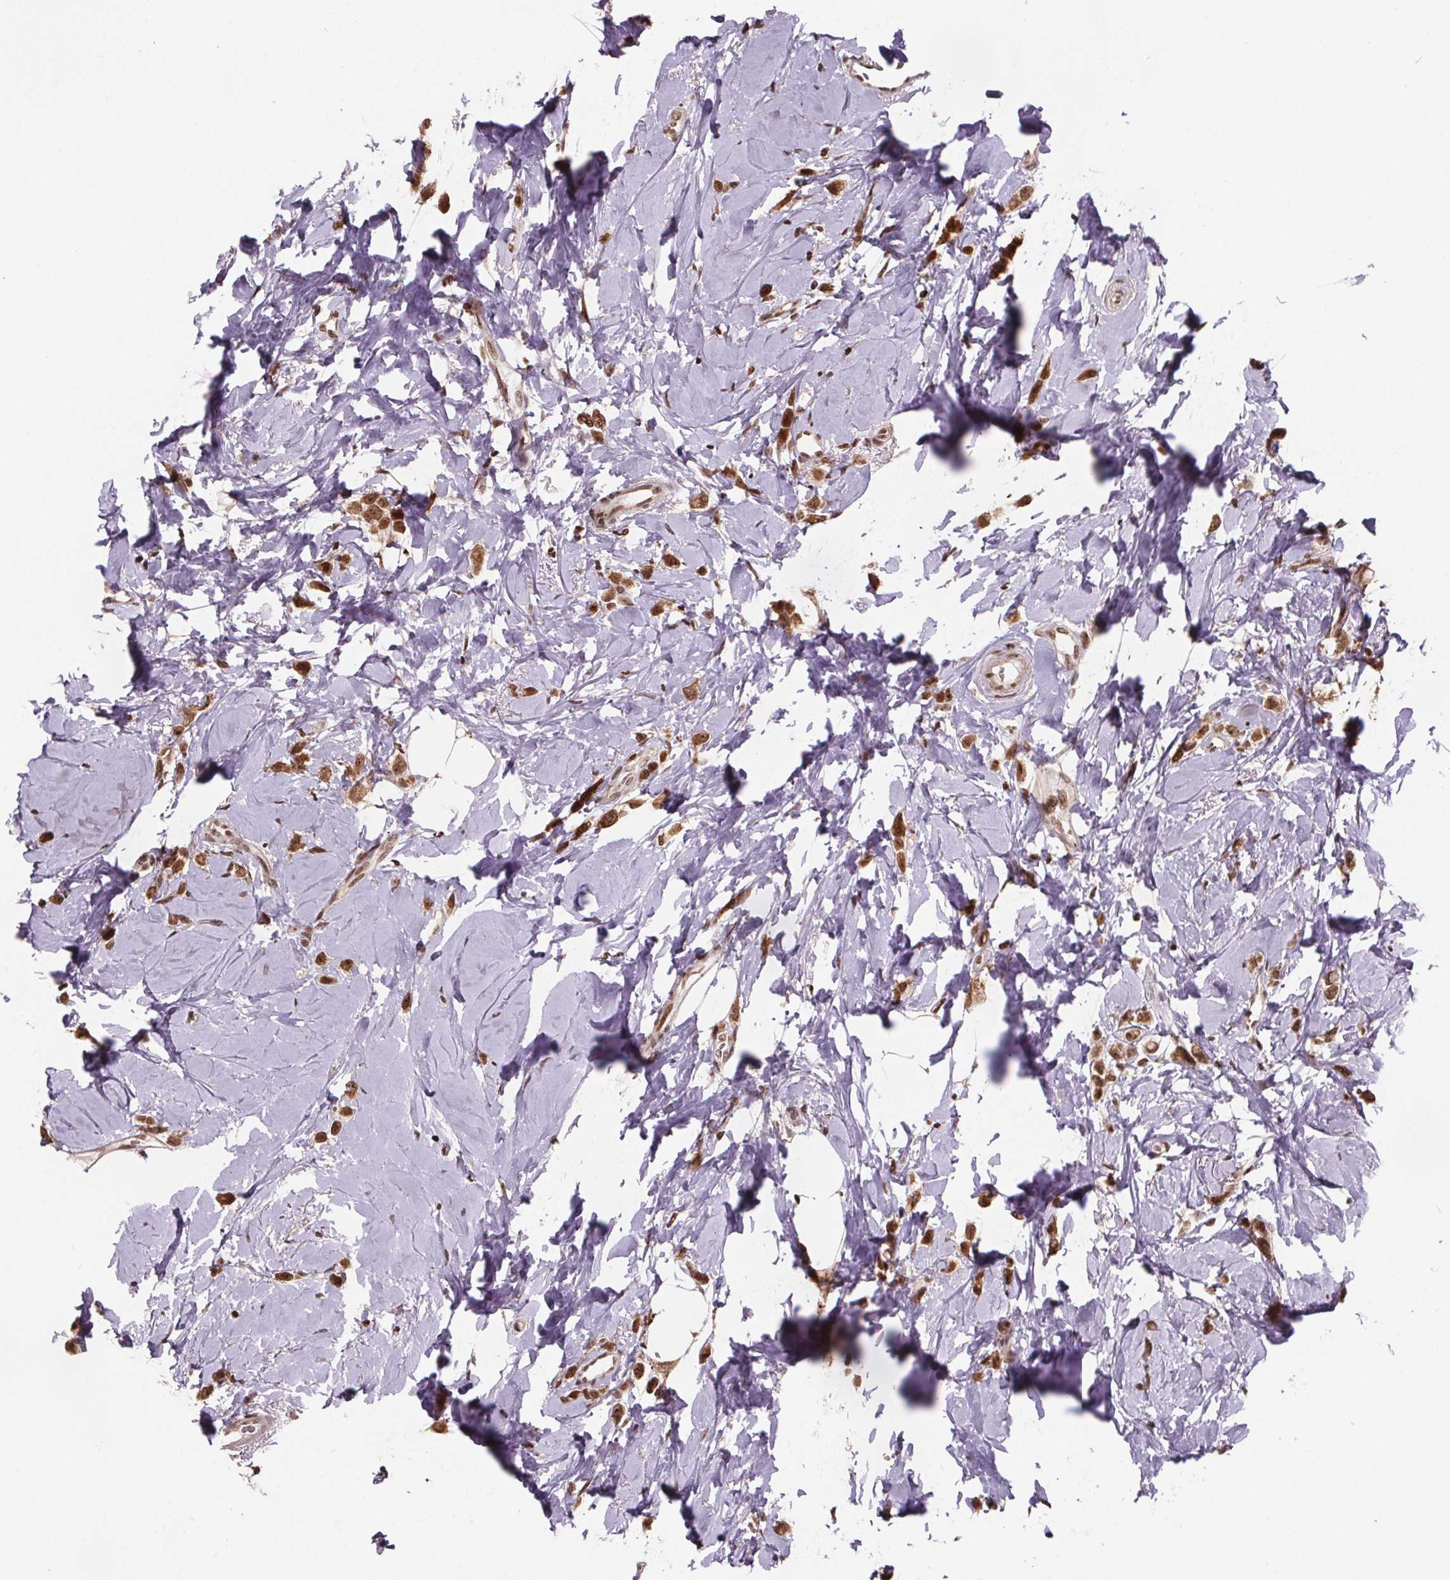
{"staining": {"intensity": "moderate", "quantity": ">75%", "location": "nuclear"}, "tissue": "breast cancer", "cell_type": "Tumor cells", "image_type": "cancer", "snomed": [{"axis": "morphology", "description": "Lobular carcinoma"}, {"axis": "topography", "description": "Breast"}], "caption": "Breast lobular carcinoma stained with DAB (3,3'-diaminobenzidine) IHC shows medium levels of moderate nuclear positivity in about >75% of tumor cells.", "gene": "JARID2", "patient": {"sex": "female", "age": 66}}